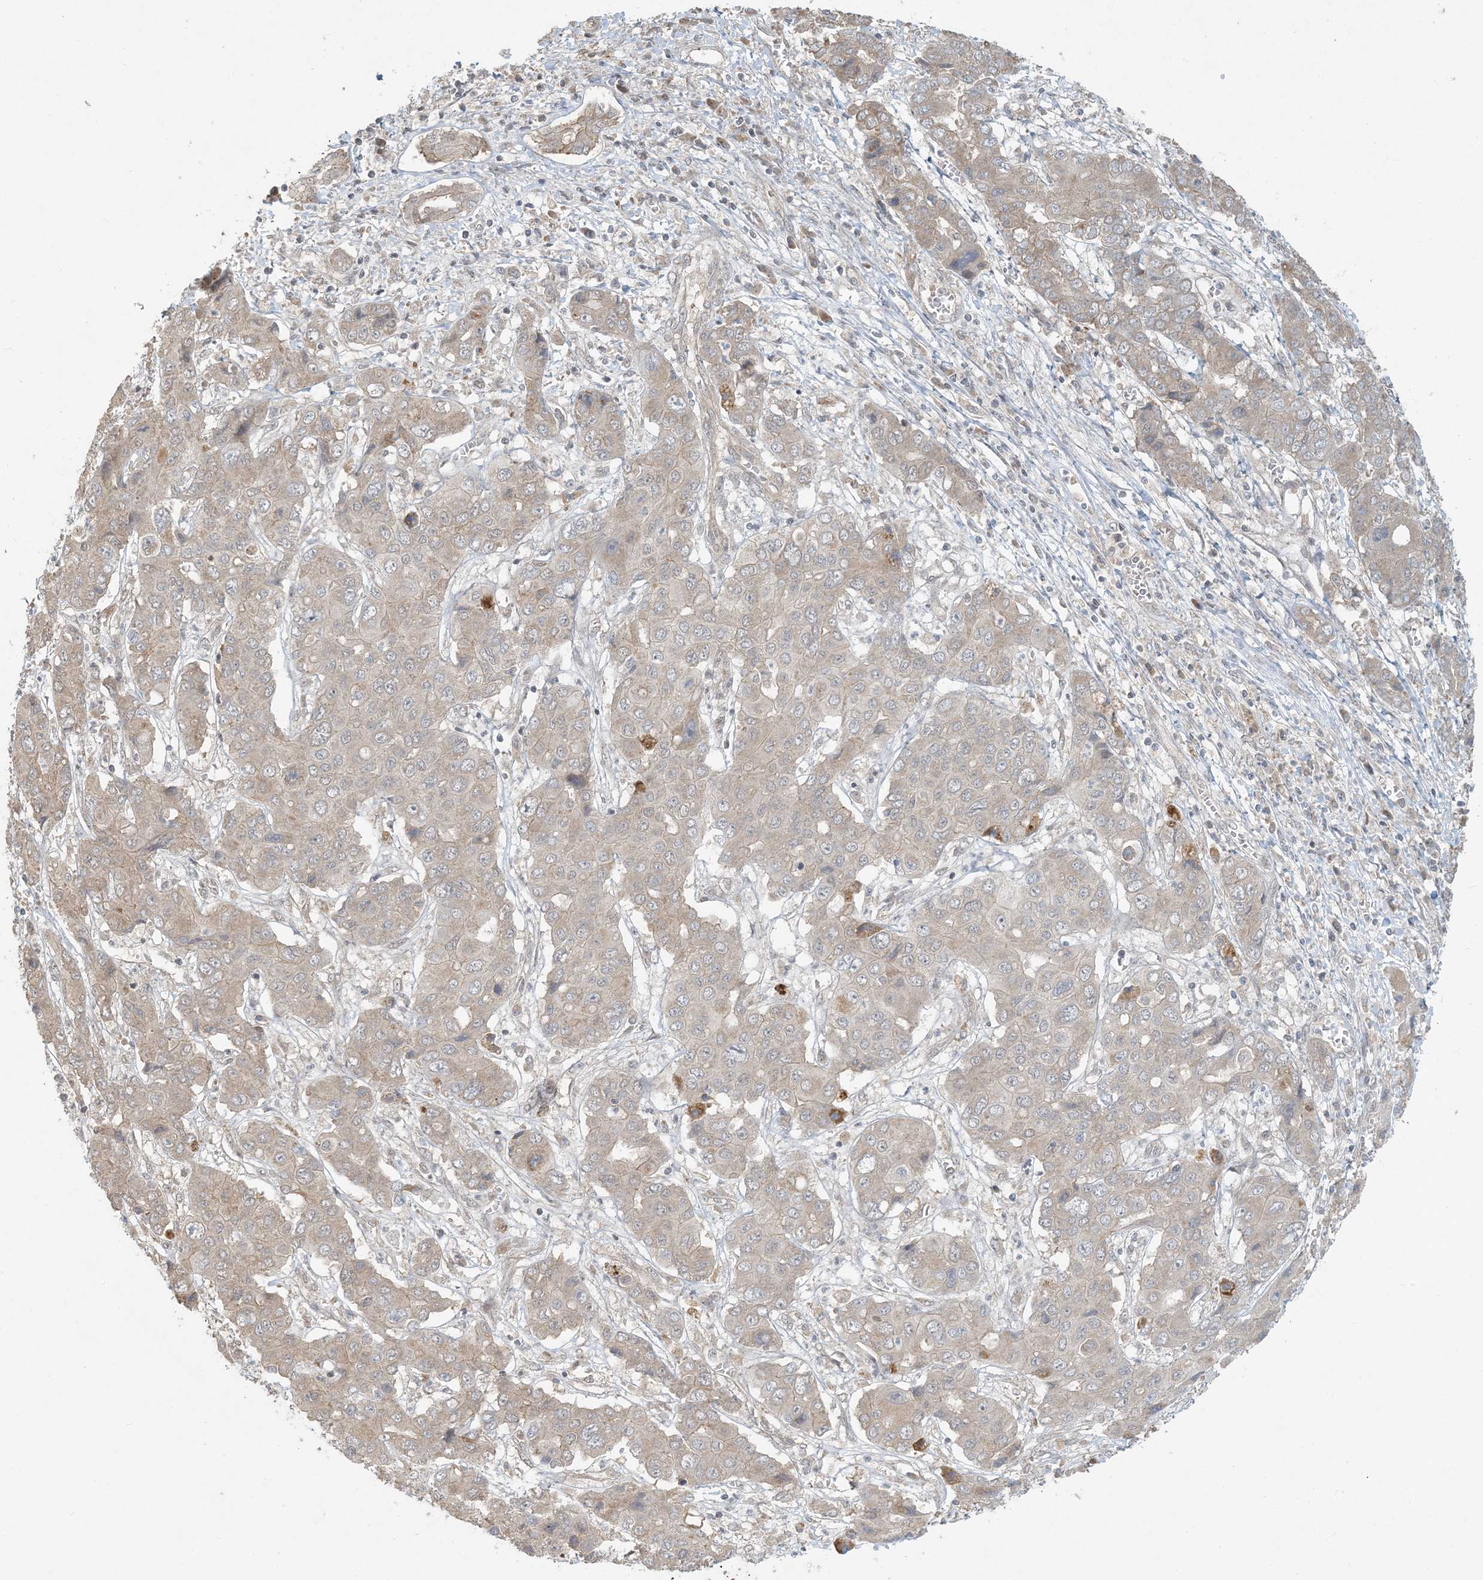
{"staining": {"intensity": "weak", "quantity": "<25%", "location": "cytoplasmic/membranous"}, "tissue": "liver cancer", "cell_type": "Tumor cells", "image_type": "cancer", "snomed": [{"axis": "morphology", "description": "Cholangiocarcinoma"}, {"axis": "topography", "description": "Liver"}], "caption": "This is an IHC photomicrograph of liver cholangiocarcinoma. There is no expression in tumor cells.", "gene": "BCORL1", "patient": {"sex": "male", "age": 67}}